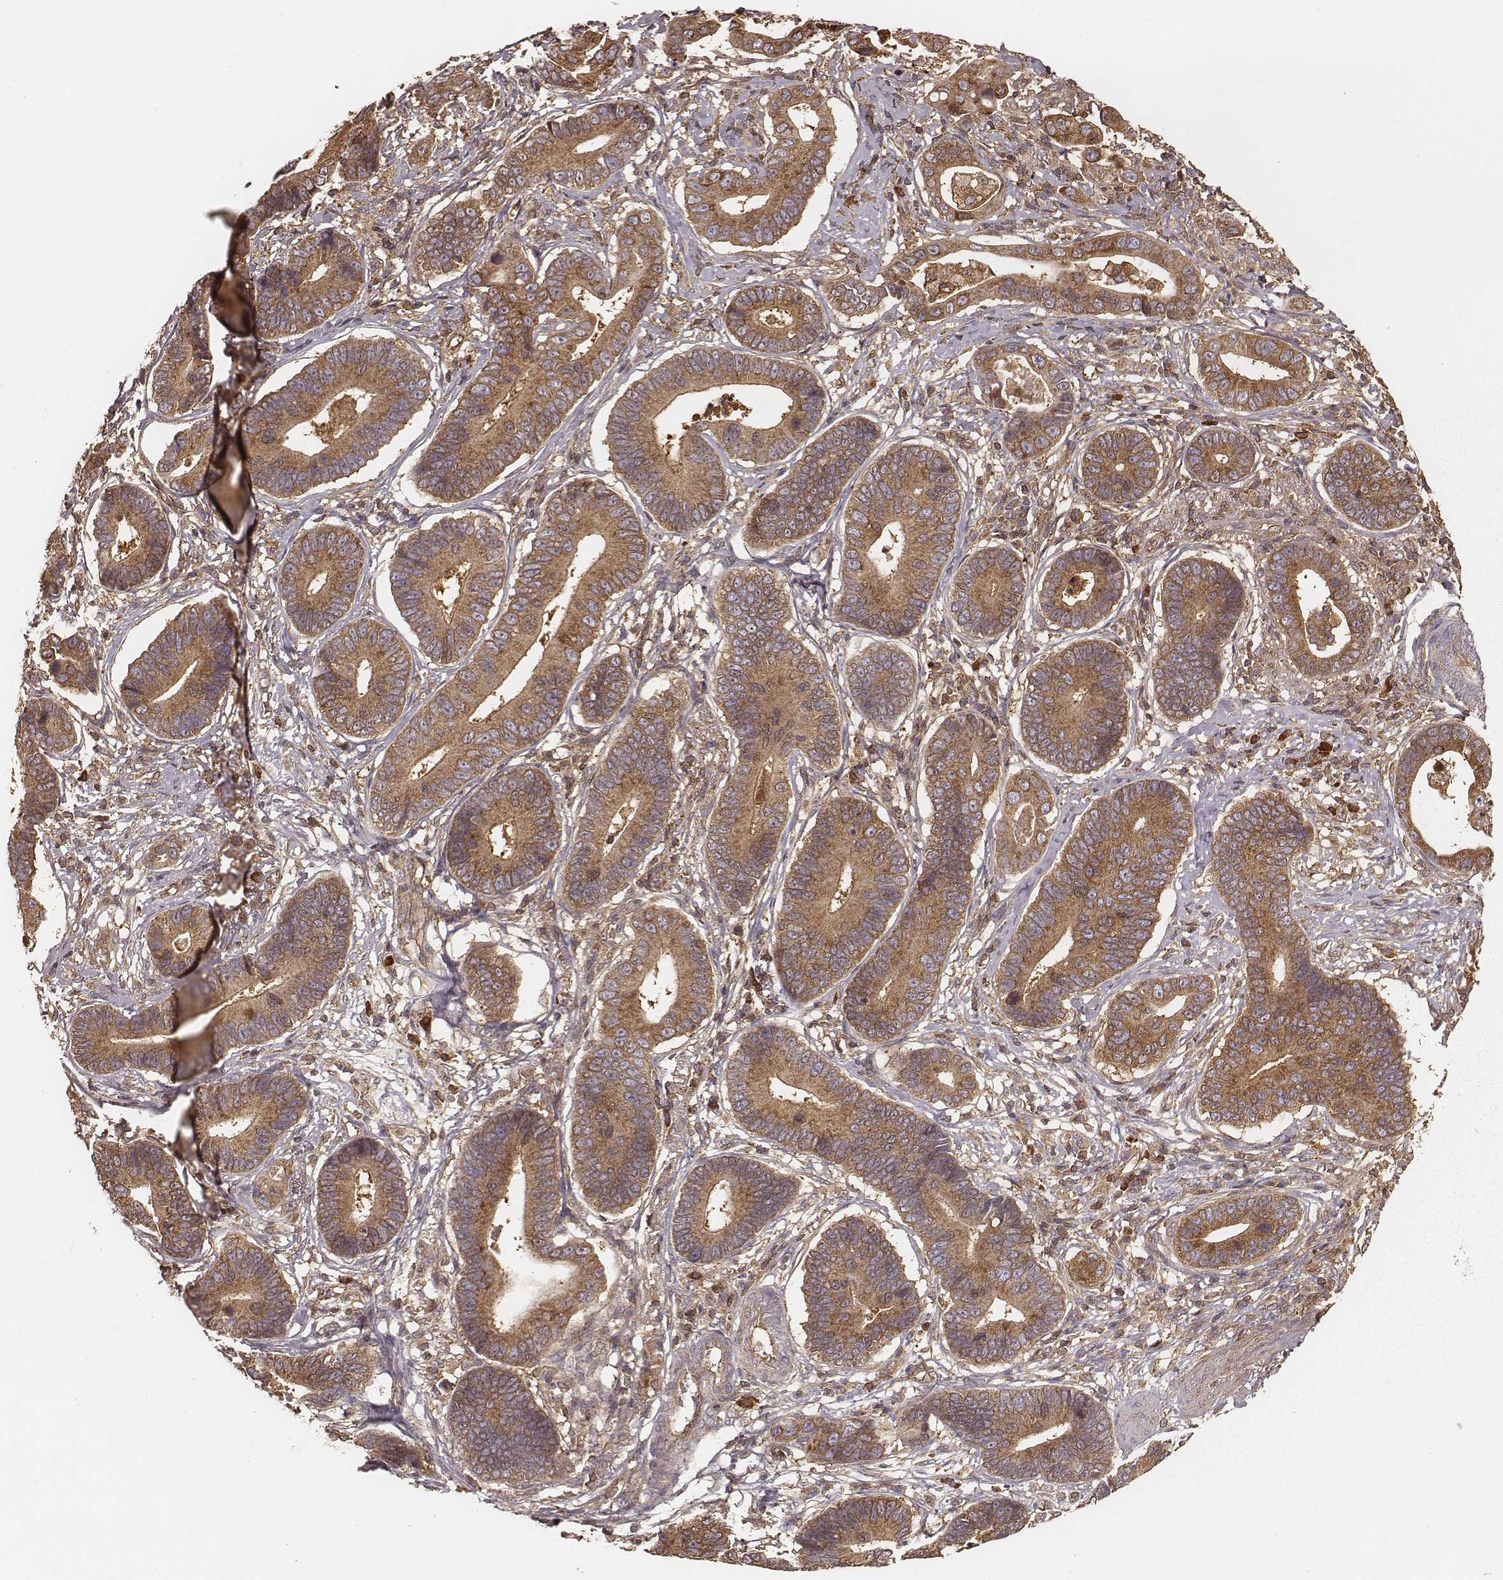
{"staining": {"intensity": "moderate", "quantity": ">75%", "location": "cytoplasmic/membranous"}, "tissue": "stomach cancer", "cell_type": "Tumor cells", "image_type": "cancer", "snomed": [{"axis": "morphology", "description": "Adenocarcinoma, NOS"}, {"axis": "topography", "description": "Stomach"}], "caption": "Moderate cytoplasmic/membranous protein staining is present in about >75% of tumor cells in adenocarcinoma (stomach).", "gene": "CARS1", "patient": {"sex": "male", "age": 84}}